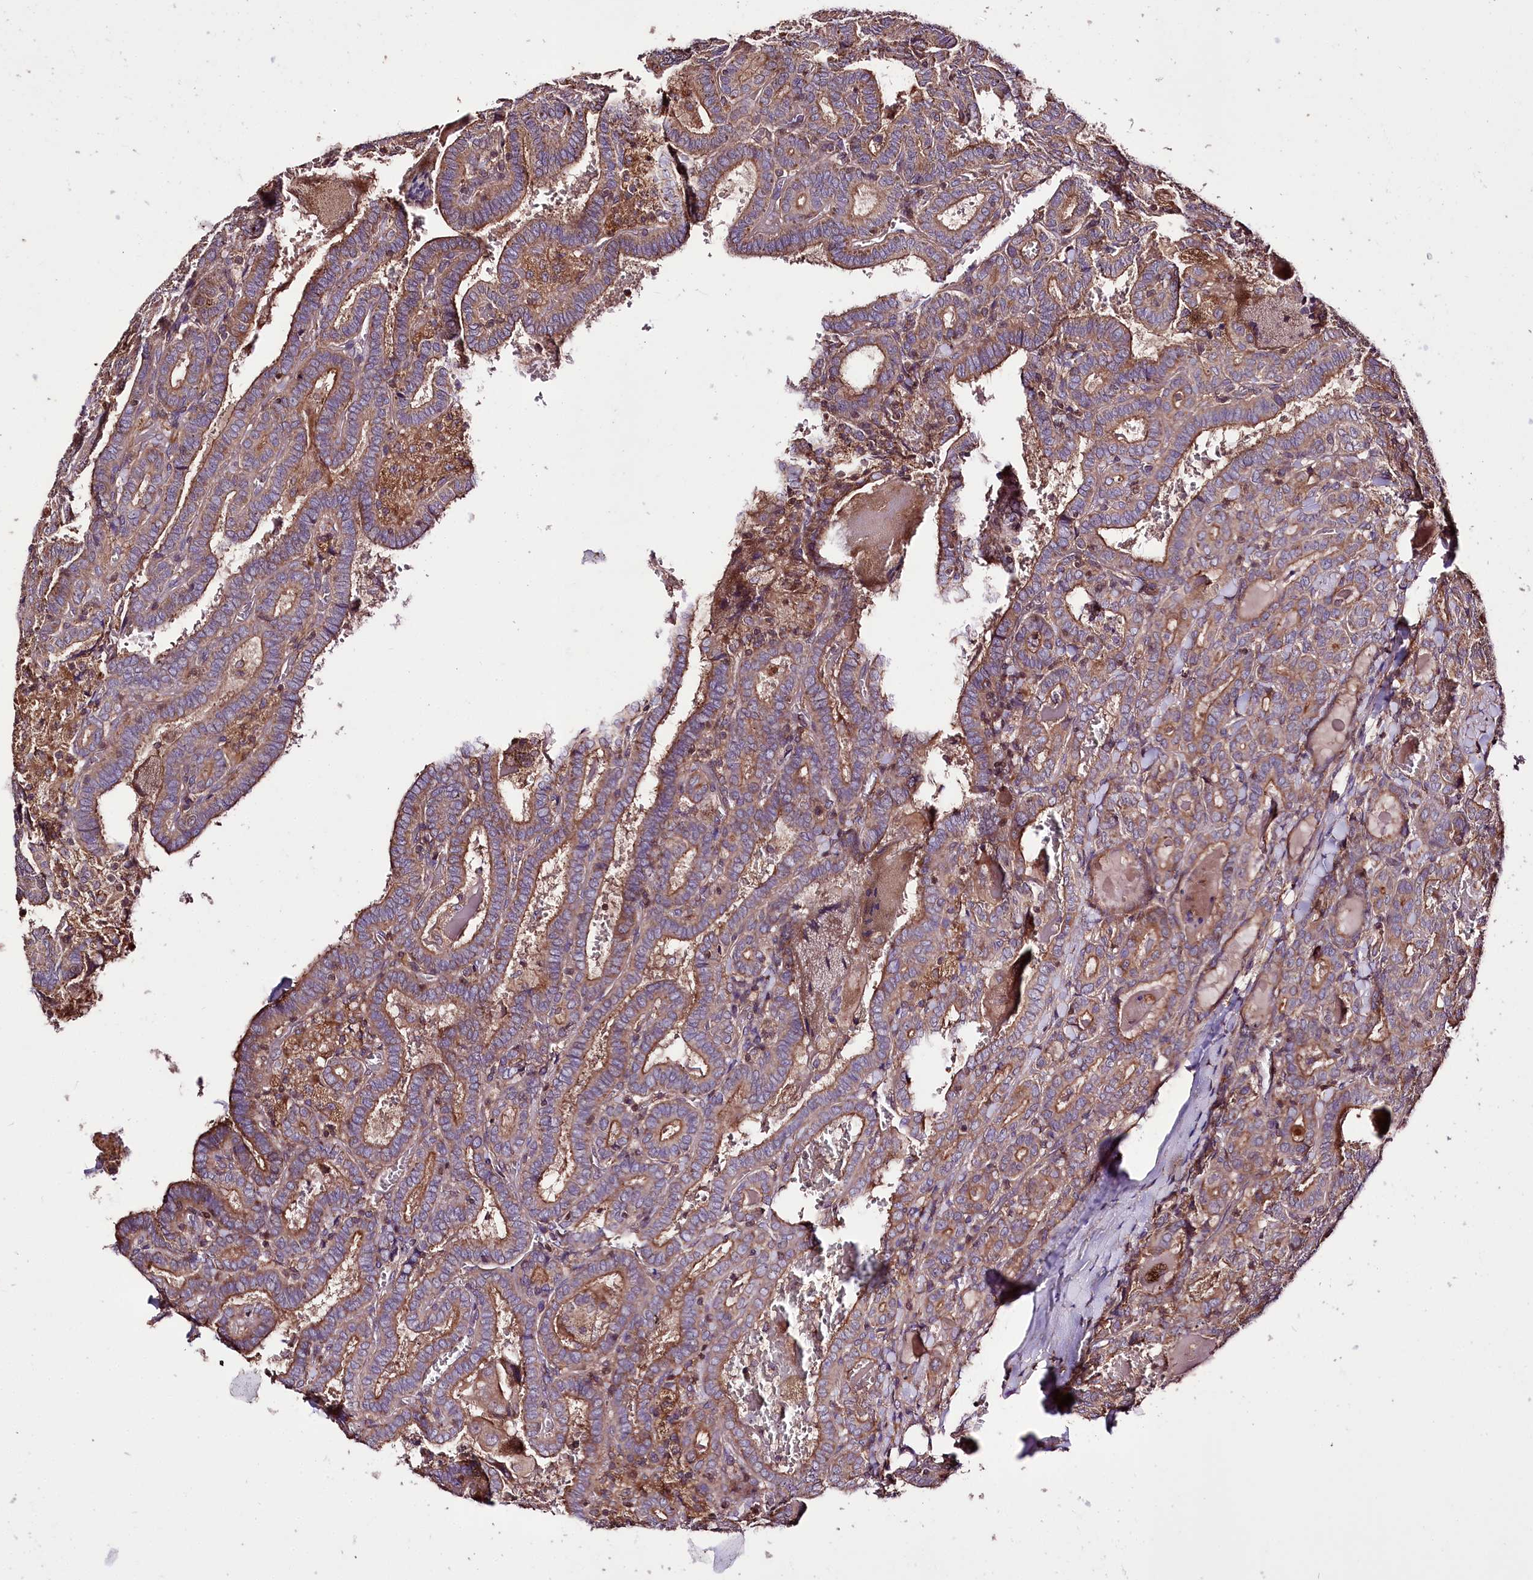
{"staining": {"intensity": "moderate", "quantity": ">75%", "location": "cytoplasmic/membranous"}, "tissue": "thyroid cancer", "cell_type": "Tumor cells", "image_type": "cancer", "snomed": [{"axis": "morphology", "description": "Papillary adenocarcinoma, NOS"}, {"axis": "topography", "description": "Thyroid gland"}], "caption": "Immunohistochemistry (IHC) staining of thyroid papillary adenocarcinoma, which reveals medium levels of moderate cytoplasmic/membranous expression in approximately >75% of tumor cells indicating moderate cytoplasmic/membranous protein staining. The staining was performed using DAB (3,3'-diaminobenzidine) (brown) for protein detection and nuclei were counterstained in hematoxylin (blue).", "gene": "WWC1", "patient": {"sex": "female", "age": 72}}